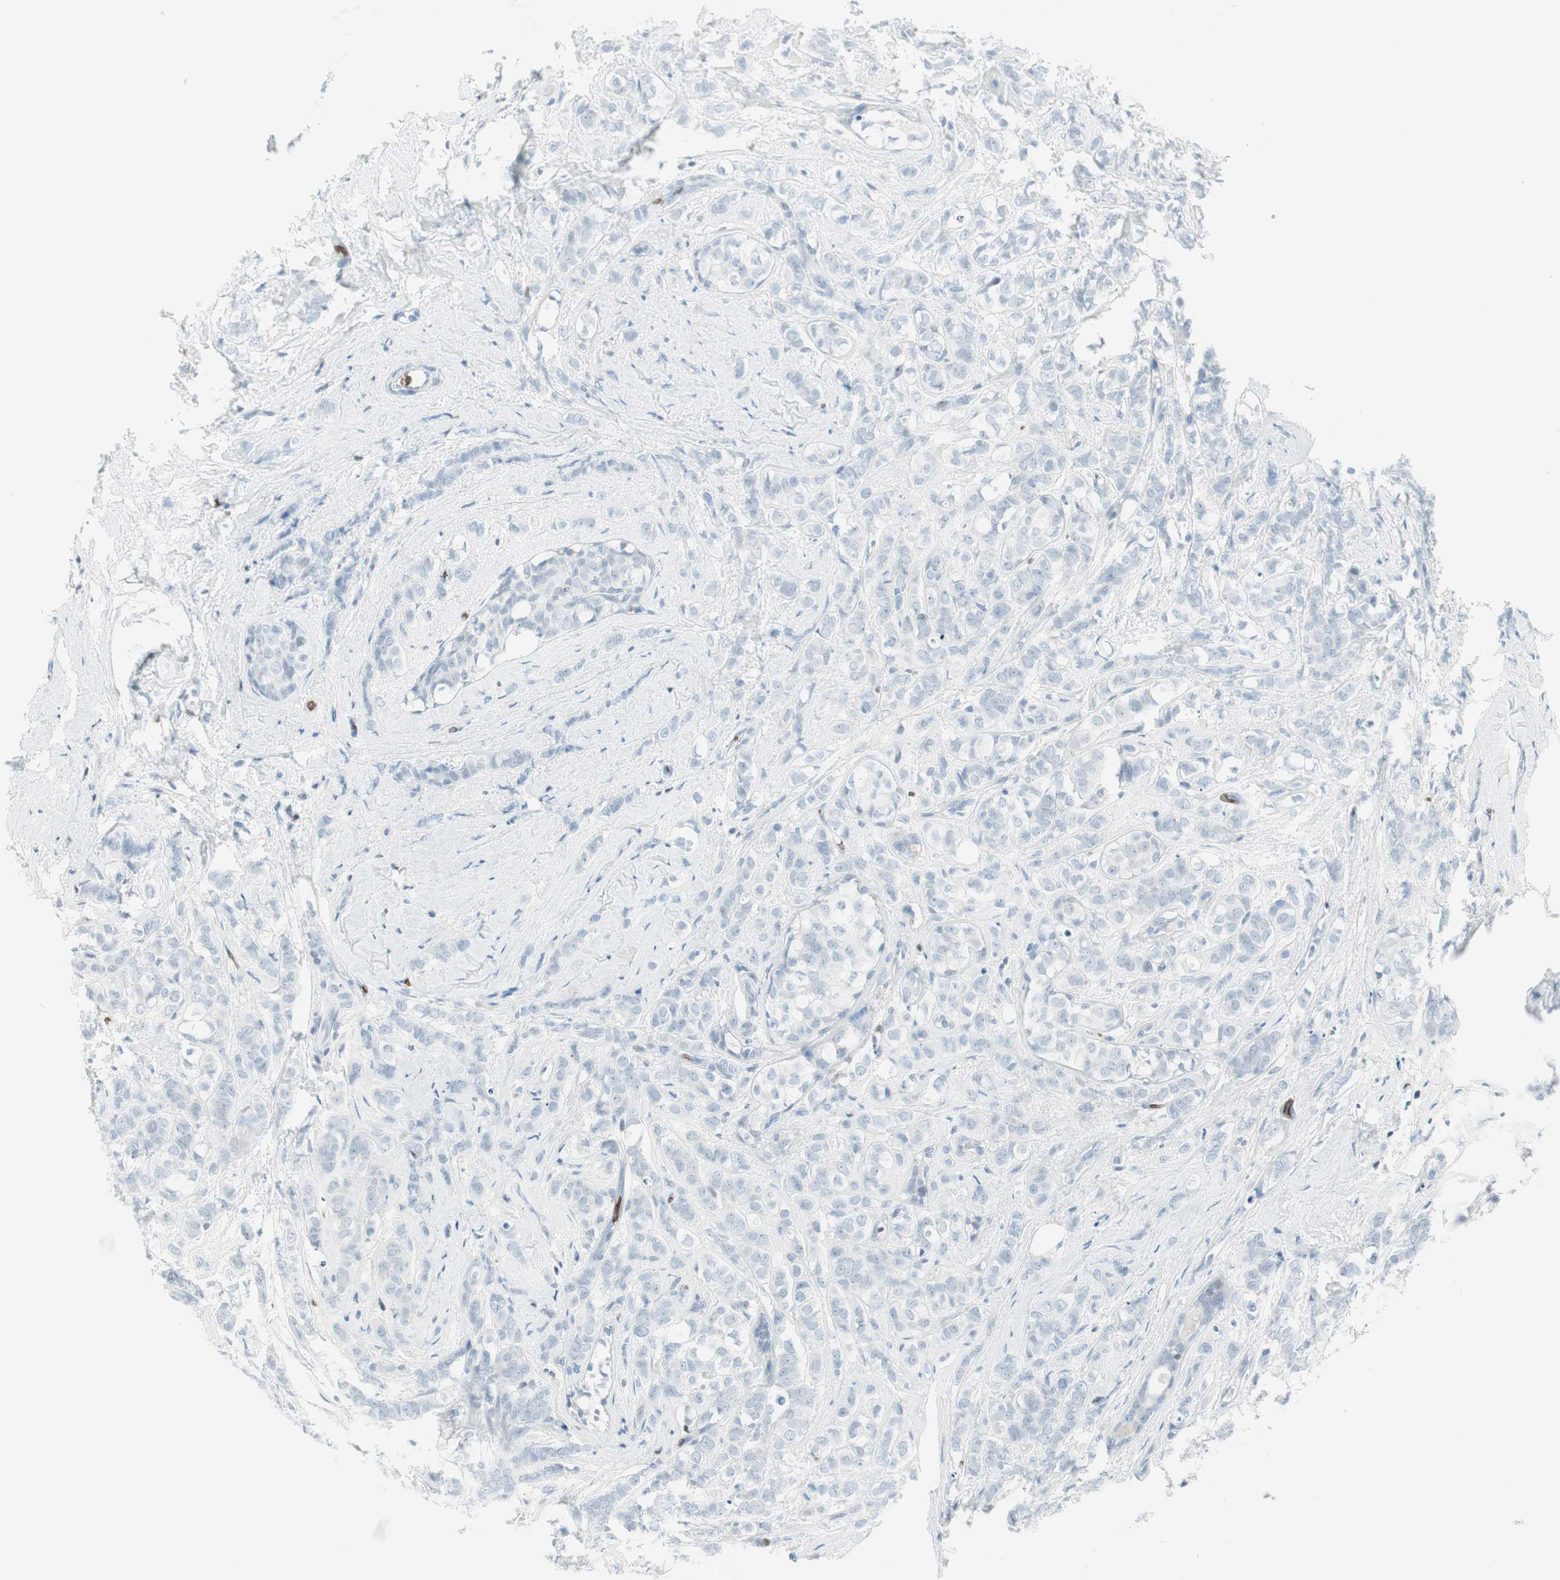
{"staining": {"intensity": "negative", "quantity": "none", "location": "none"}, "tissue": "breast cancer", "cell_type": "Tumor cells", "image_type": "cancer", "snomed": [{"axis": "morphology", "description": "Lobular carcinoma"}, {"axis": "topography", "description": "Breast"}], "caption": "Immunohistochemistry of lobular carcinoma (breast) demonstrates no expression in tumor cells.", "gene": "MAP4K1", "patient": {"sex": "female", "age": 60}}